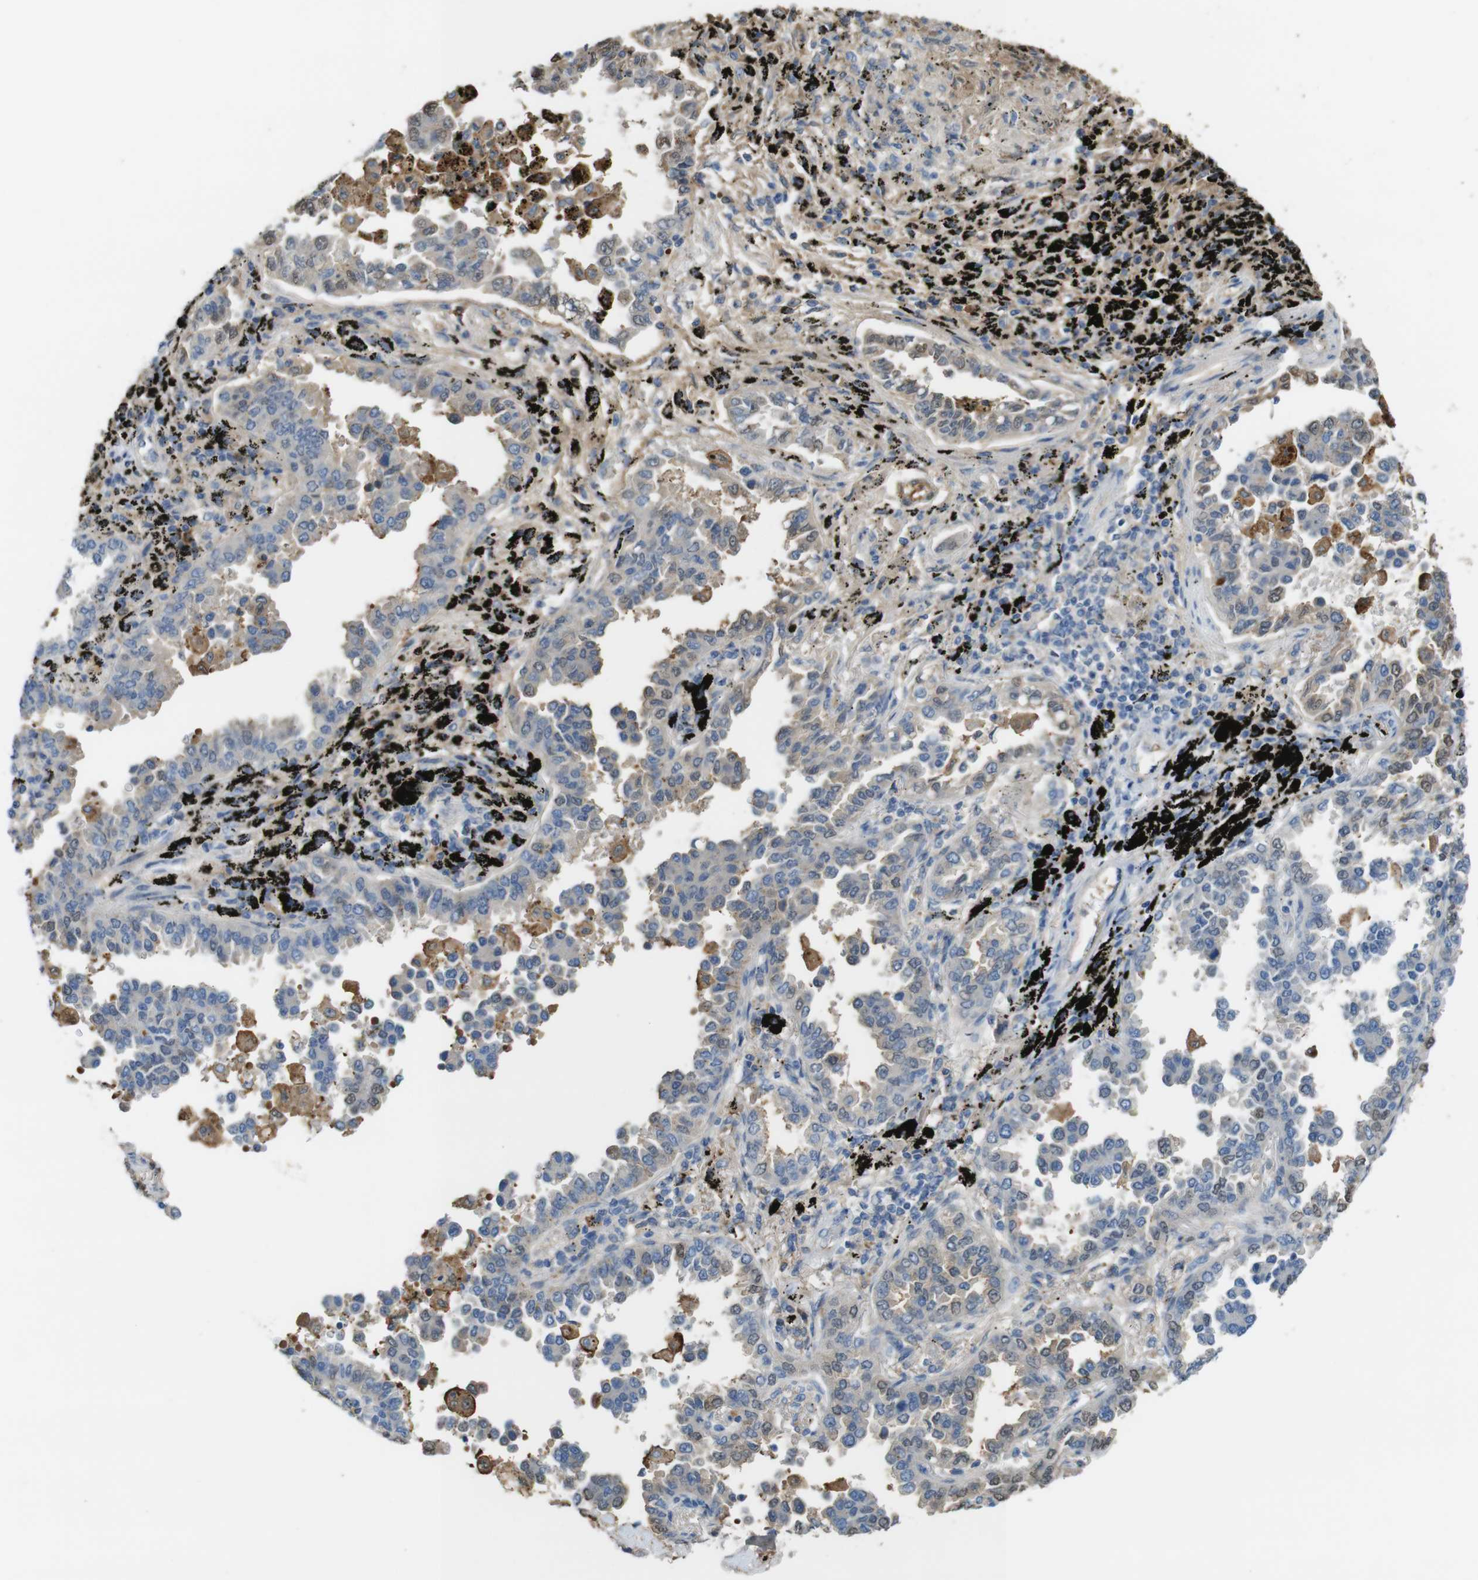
{"staining": {"intensity": "moderate", "quantity": "<25%", "location": "cytoplasmic/membranous"}, "tissue": "lung cancer", "cell_type": "Tumor cells", "image_type": "cancer", "snomed": [{"axis": "morphology", "description": "Normal tissue, NOS"}, {"axis": "morphology", "description": "Adenocarcinoma, NOS"}, {"axis": "topography", "description": "Lung"}], "caption": "IHC (DAB) staining of human lung adenocarcinoma demonstrates moderate cytoplasmic/membranous protein expression in about <25% of tumor cells. The protein of interest is stained brown, and the nuclei are stained in blue (DAB (3,3'-diaminobenzidine) IHC with brightfield microscopy, high magnification).", "gene": "LTBP4", "patient": {"sex": "male", "age": 59}}